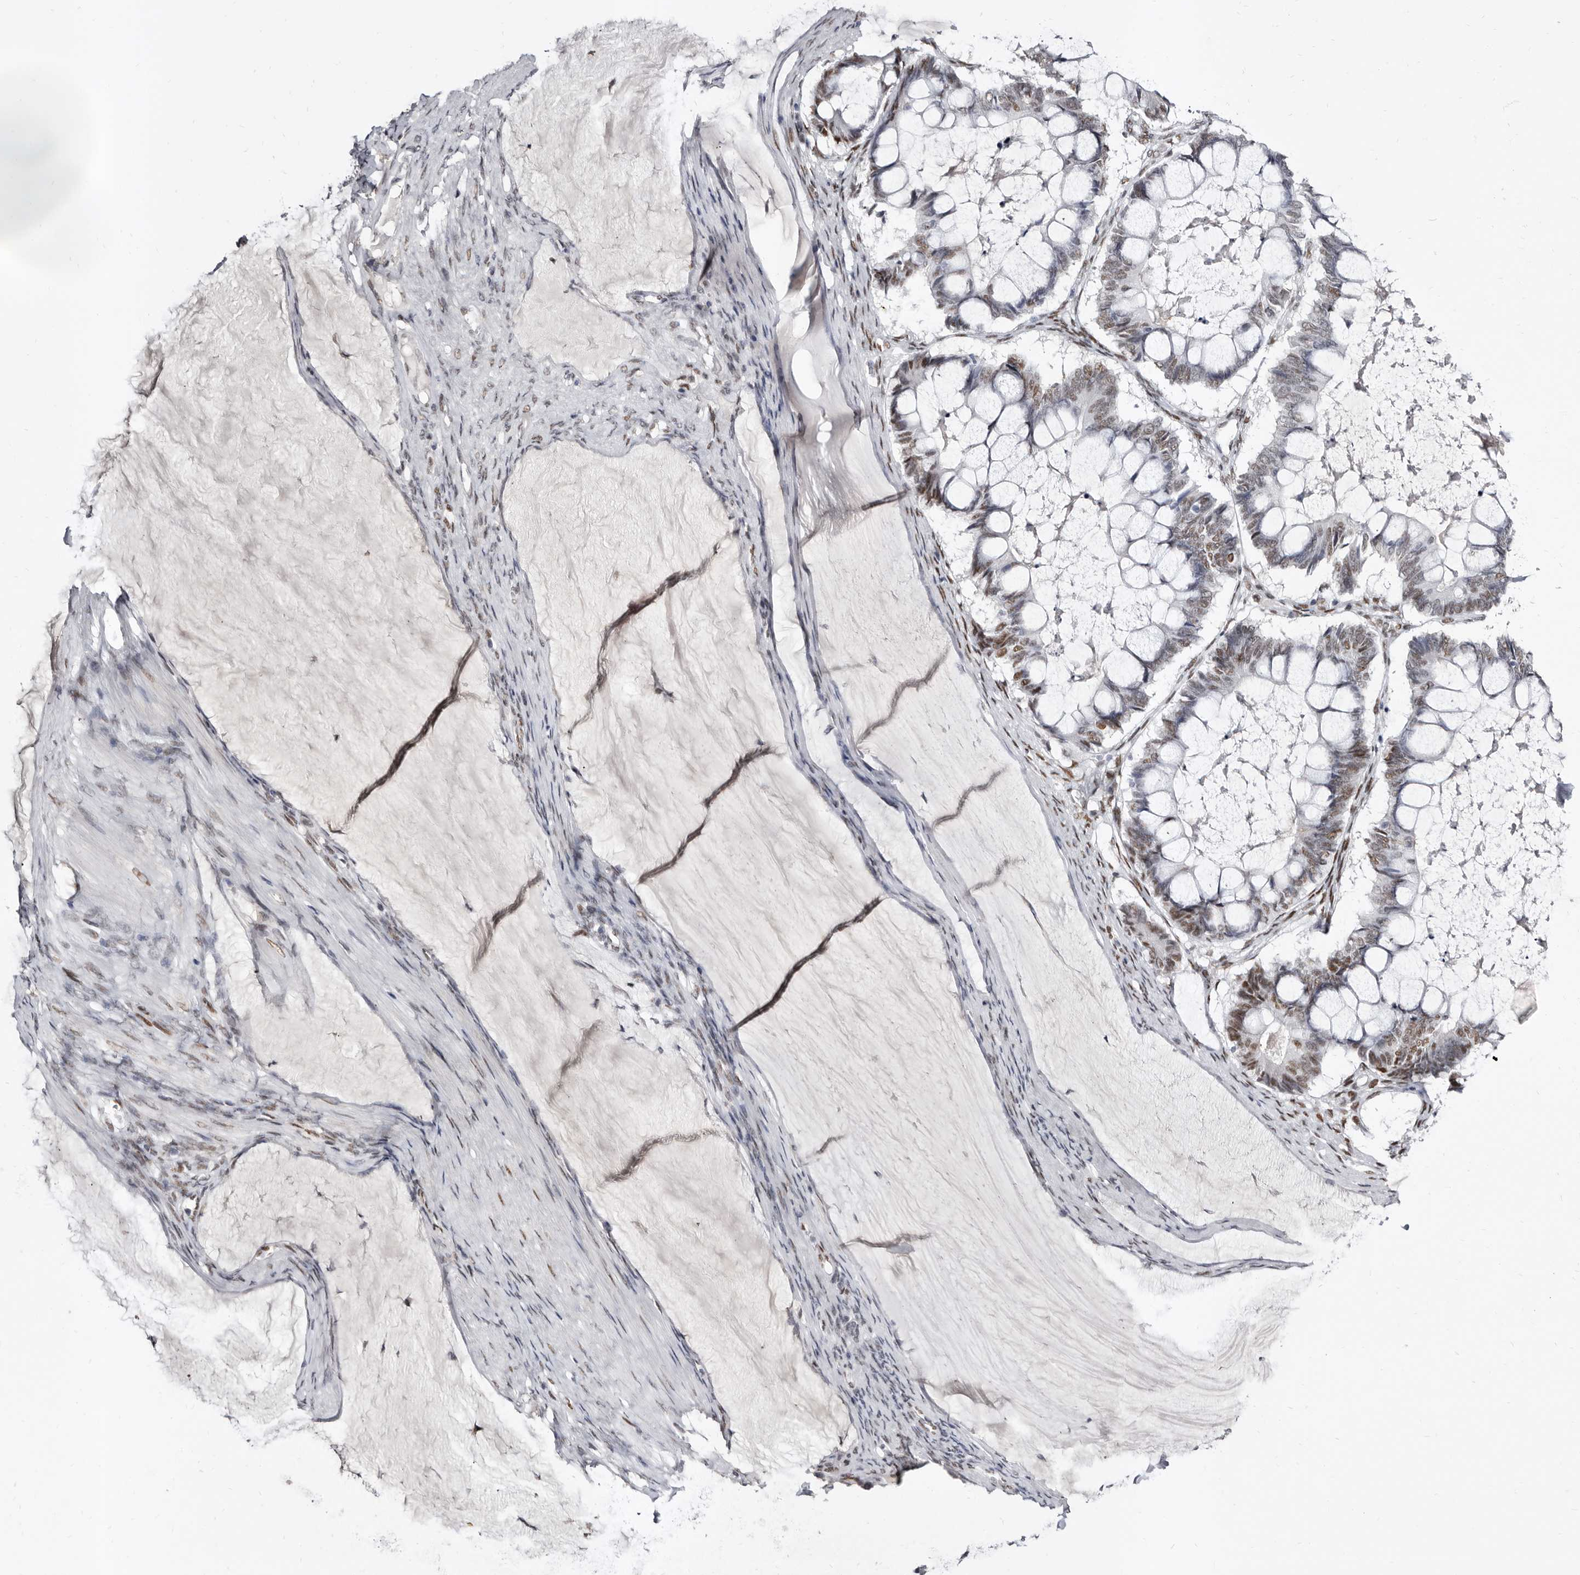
{"staining": {"intensity": "moderate", "quantity": "25%-75%", "location": "nuclear"}, "tissue": "ovarian cancer", "cell_type": "Tumor cells", "image_type": "cancer", "snomed": [{"axis": "morphology", "description": "Cystadenocarcinoma, mucinous, NOS"}, {"axis": "topography", "description": "Ovary"}], "caption": "Immunohistochemical staining of human ovarian cancer (mucinous cystadenocarcinoma) displays medium levels of moderate nuclear positivity in approximately 25%-75% of tumor cells. Immunohistochemistry (ihc) stains the protein in brown and the nuclei are stained blue.", "gene": "ZNF326", "patient": {"sex": "female", "age": 61}}